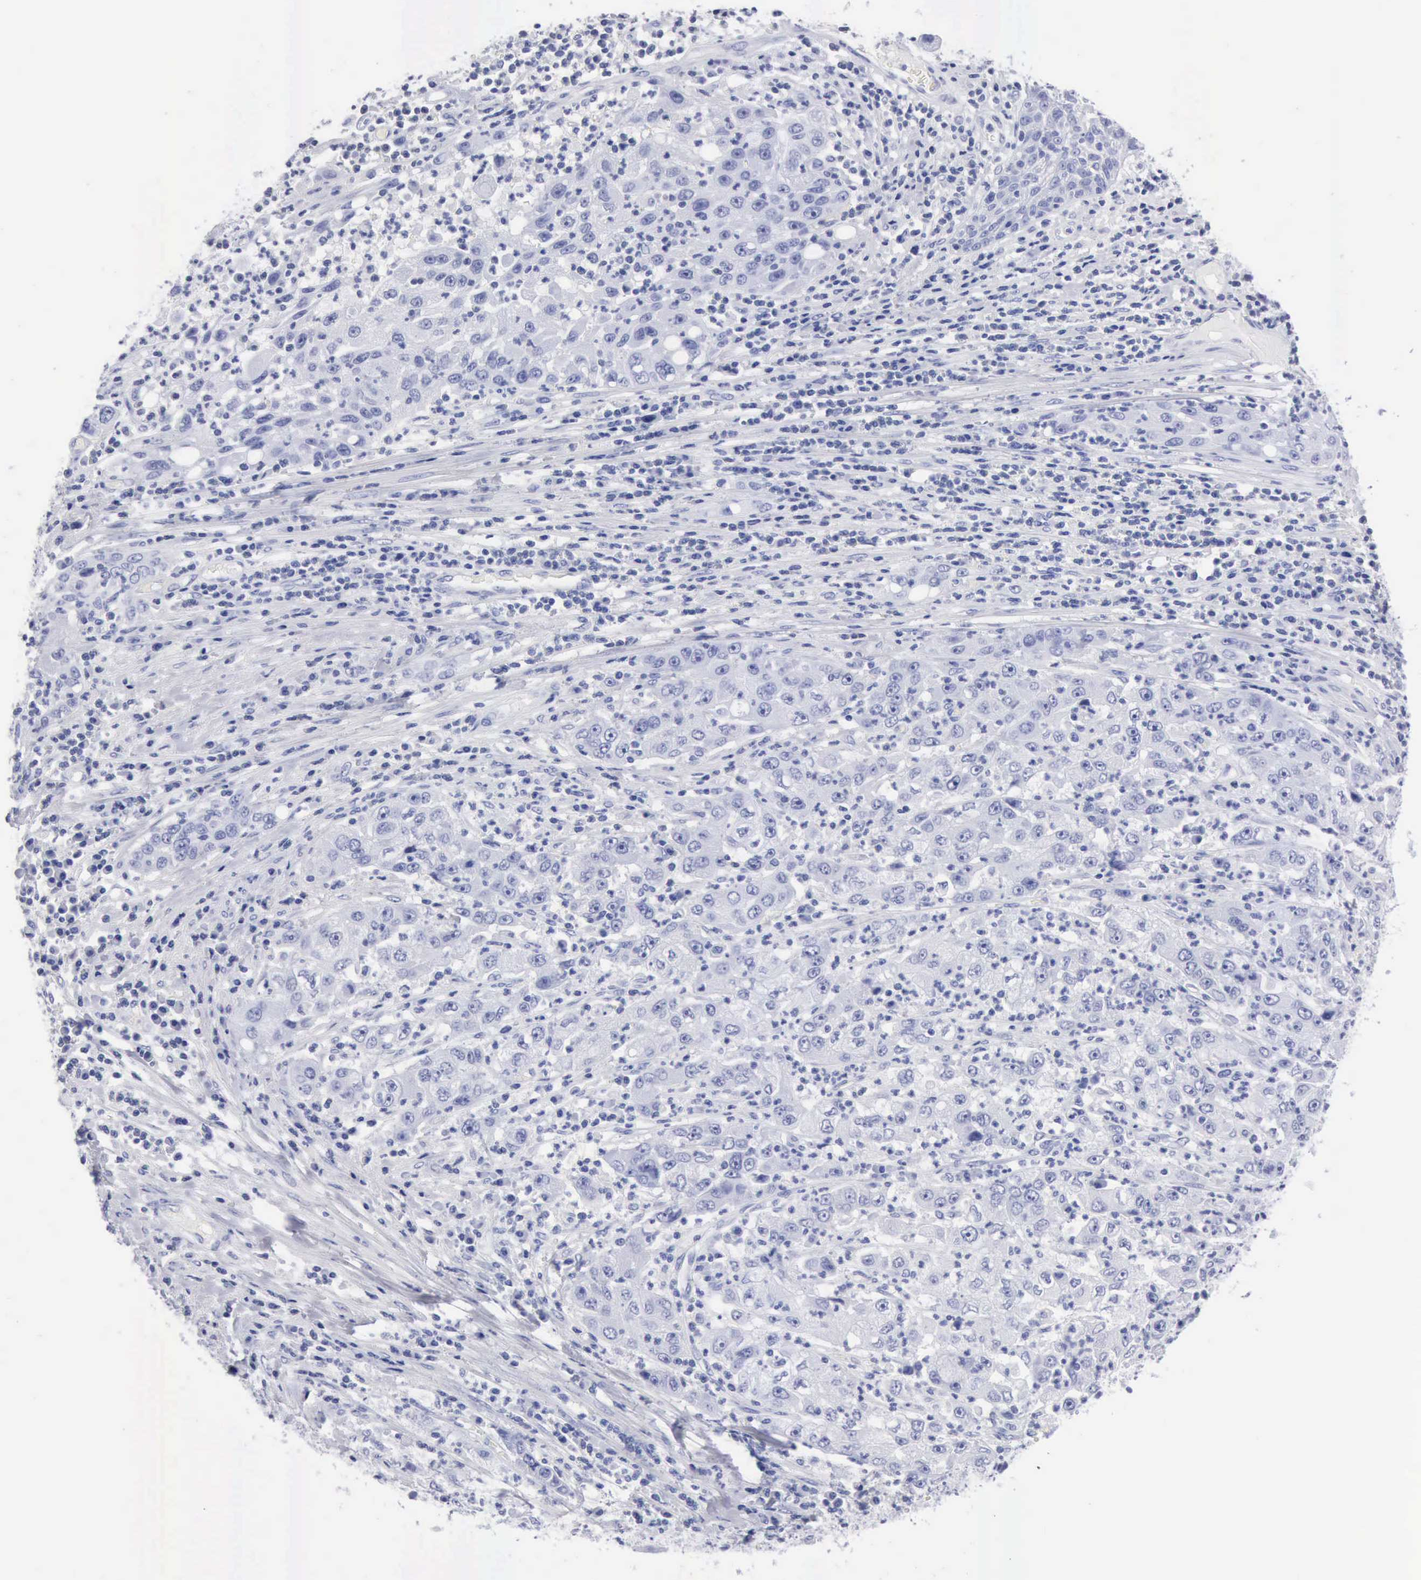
{"staining": {"intensity": "negative", "quantity": "none", "location": "none"}, "tissue": "cervical cancer", "cell_type": "Tumor cells", "image_type": "cancer", "snomed": [{"axis": "morphology", "description": "Squamous cell carcinoma, NOS"}, {"axis": "topography", "description": "Cervix"}], "caption": "There is no significant staining in tumor cells of cervical cancer (squamous cell carcinoma).", "gene": "CYP19A1", "patient": {"sex": "female", "age": 36}}